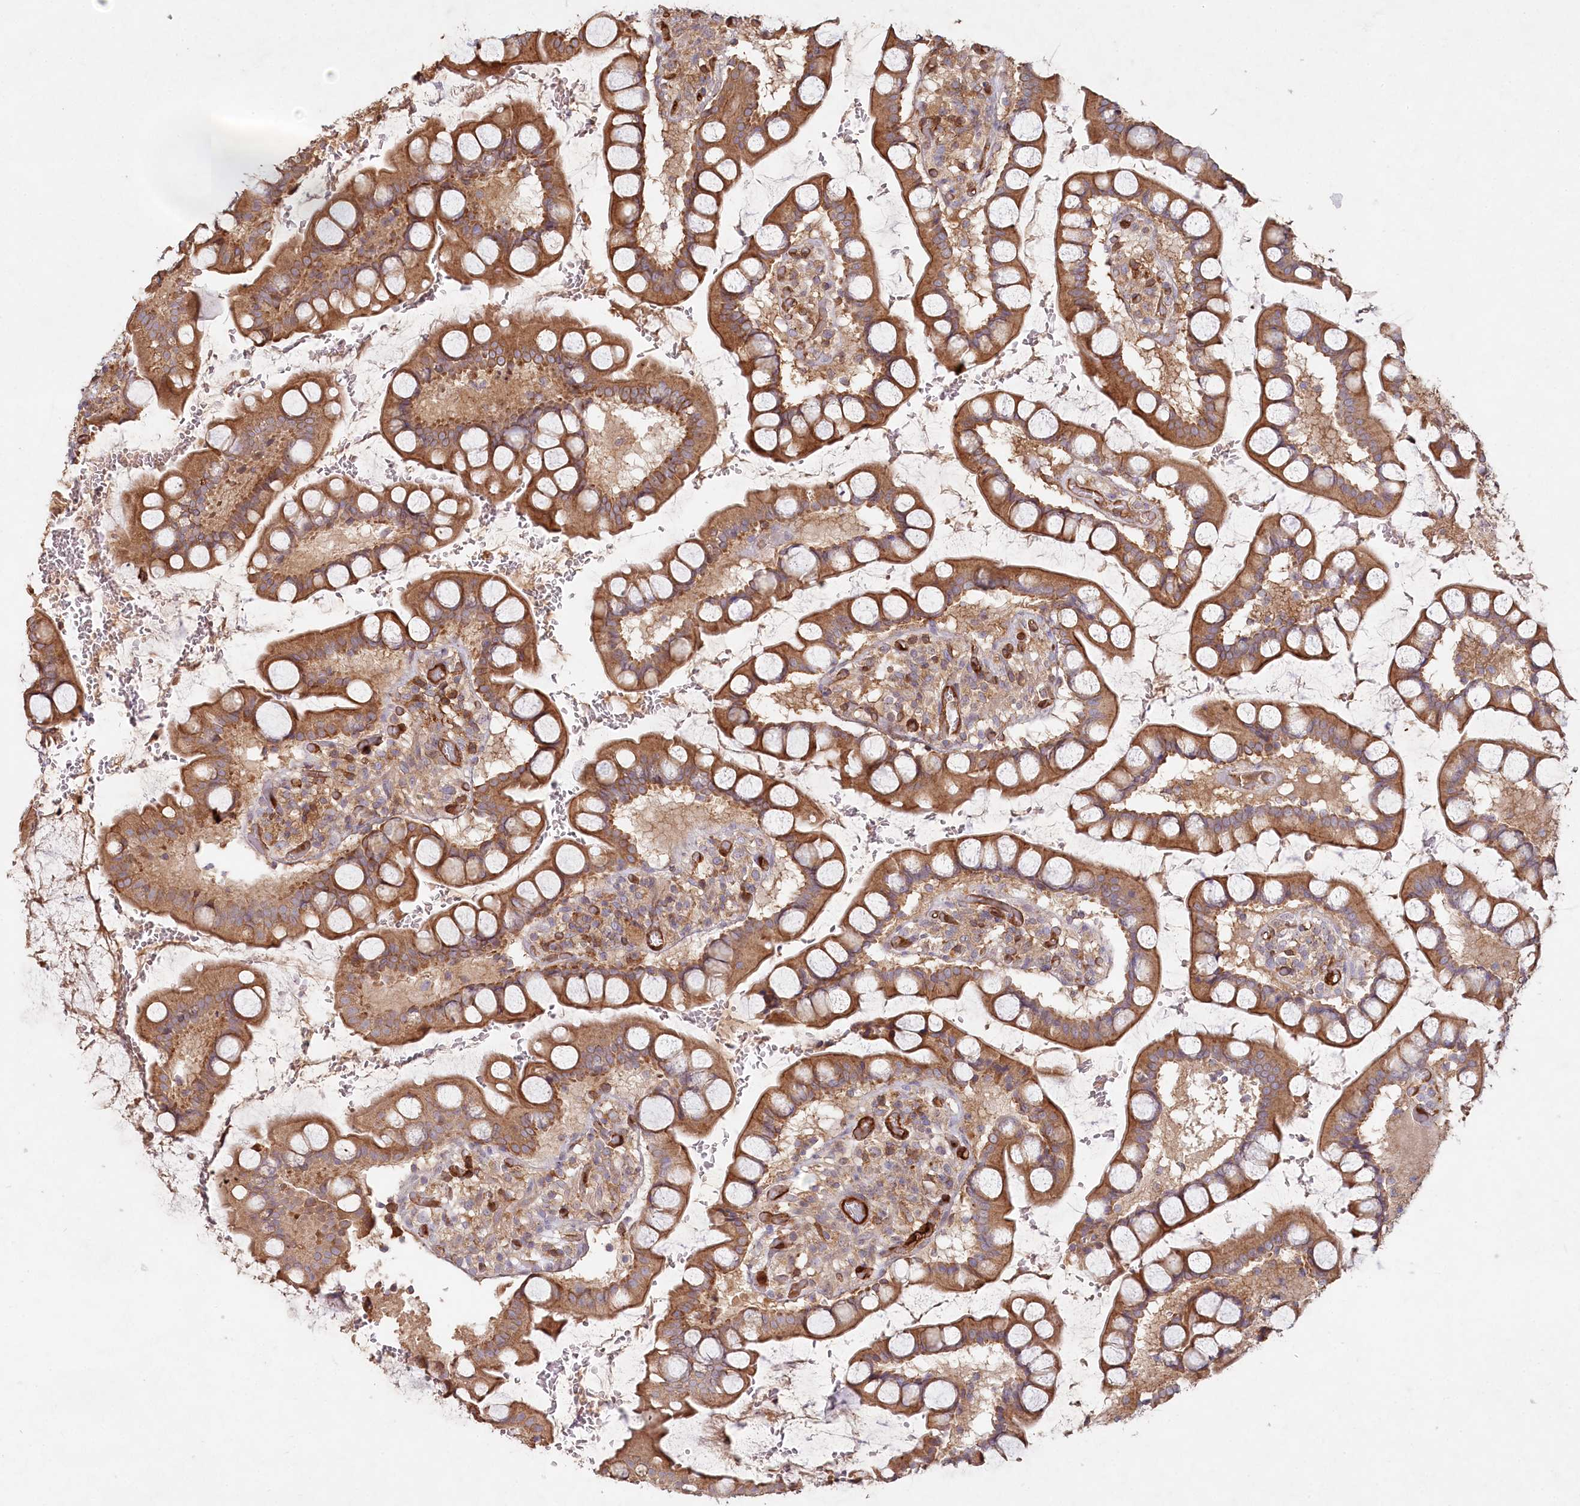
{"staining": {"intensity": "moderate", "quantity": ">75%", "location": "cytoplasmic/membranous"}, "tissue": "small intestine", "cell_type": "Glandular cells", "image_type": "normal", "snomed": [{"axis": "morphology", "description": "Normal tissue, NOS"}, {"axis": "topography", "description": "Small intestine"}], "caption": "The histopathology image exhibits immunohistochemical staining of unremarkable small intestine. There is moderate cytoplasmic/membranous positivity is present in approximately >75% of glandular cells. The staining is performed using DAB (3,3'-diaminobenzidine) brown chromogen to label protein expression. The nuclei are counter-stained blue using hematoxylin.", "gene": "RBP5", "patient": {"sex": "male", "age": 52}}